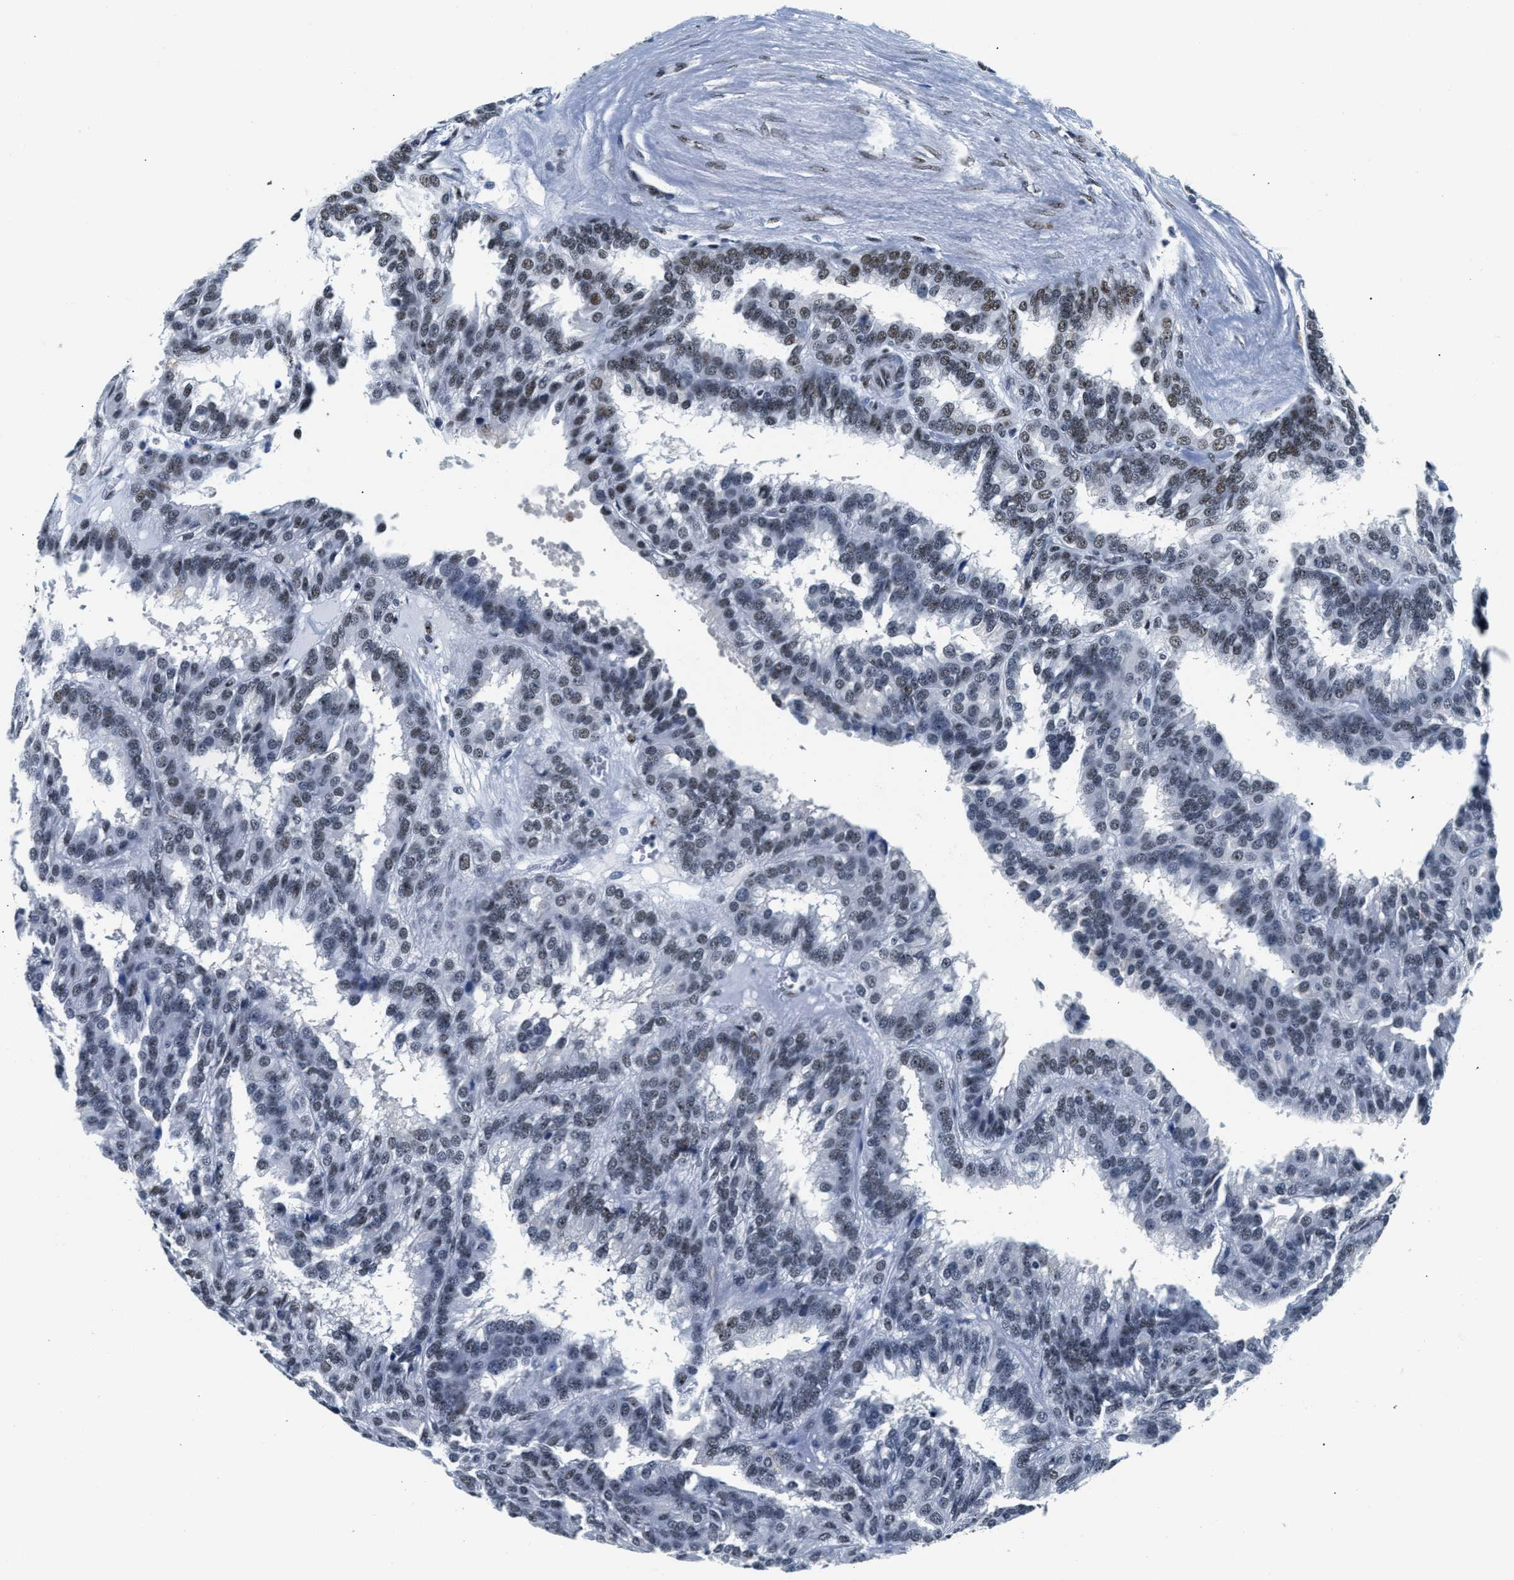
{"staining": {"intensity": "weak", "quantity": "<25%", "location": "nuclear"}, "tissue": "renal cancer", "cell_type": "Tumor cells", "image_type": "cancer", "snomed": [{"axis": "morphology", "description": "Adenocarcinoma, NOS"}, {"axis": "topography", "description": "Kidney"}], "caption": "Immunohistochemical staining of human adenocarcinoma (renal) reveals no significant expression in tumor cells.", "gene": "RAD50", "patient": {"sex": "male", "age": 46}}